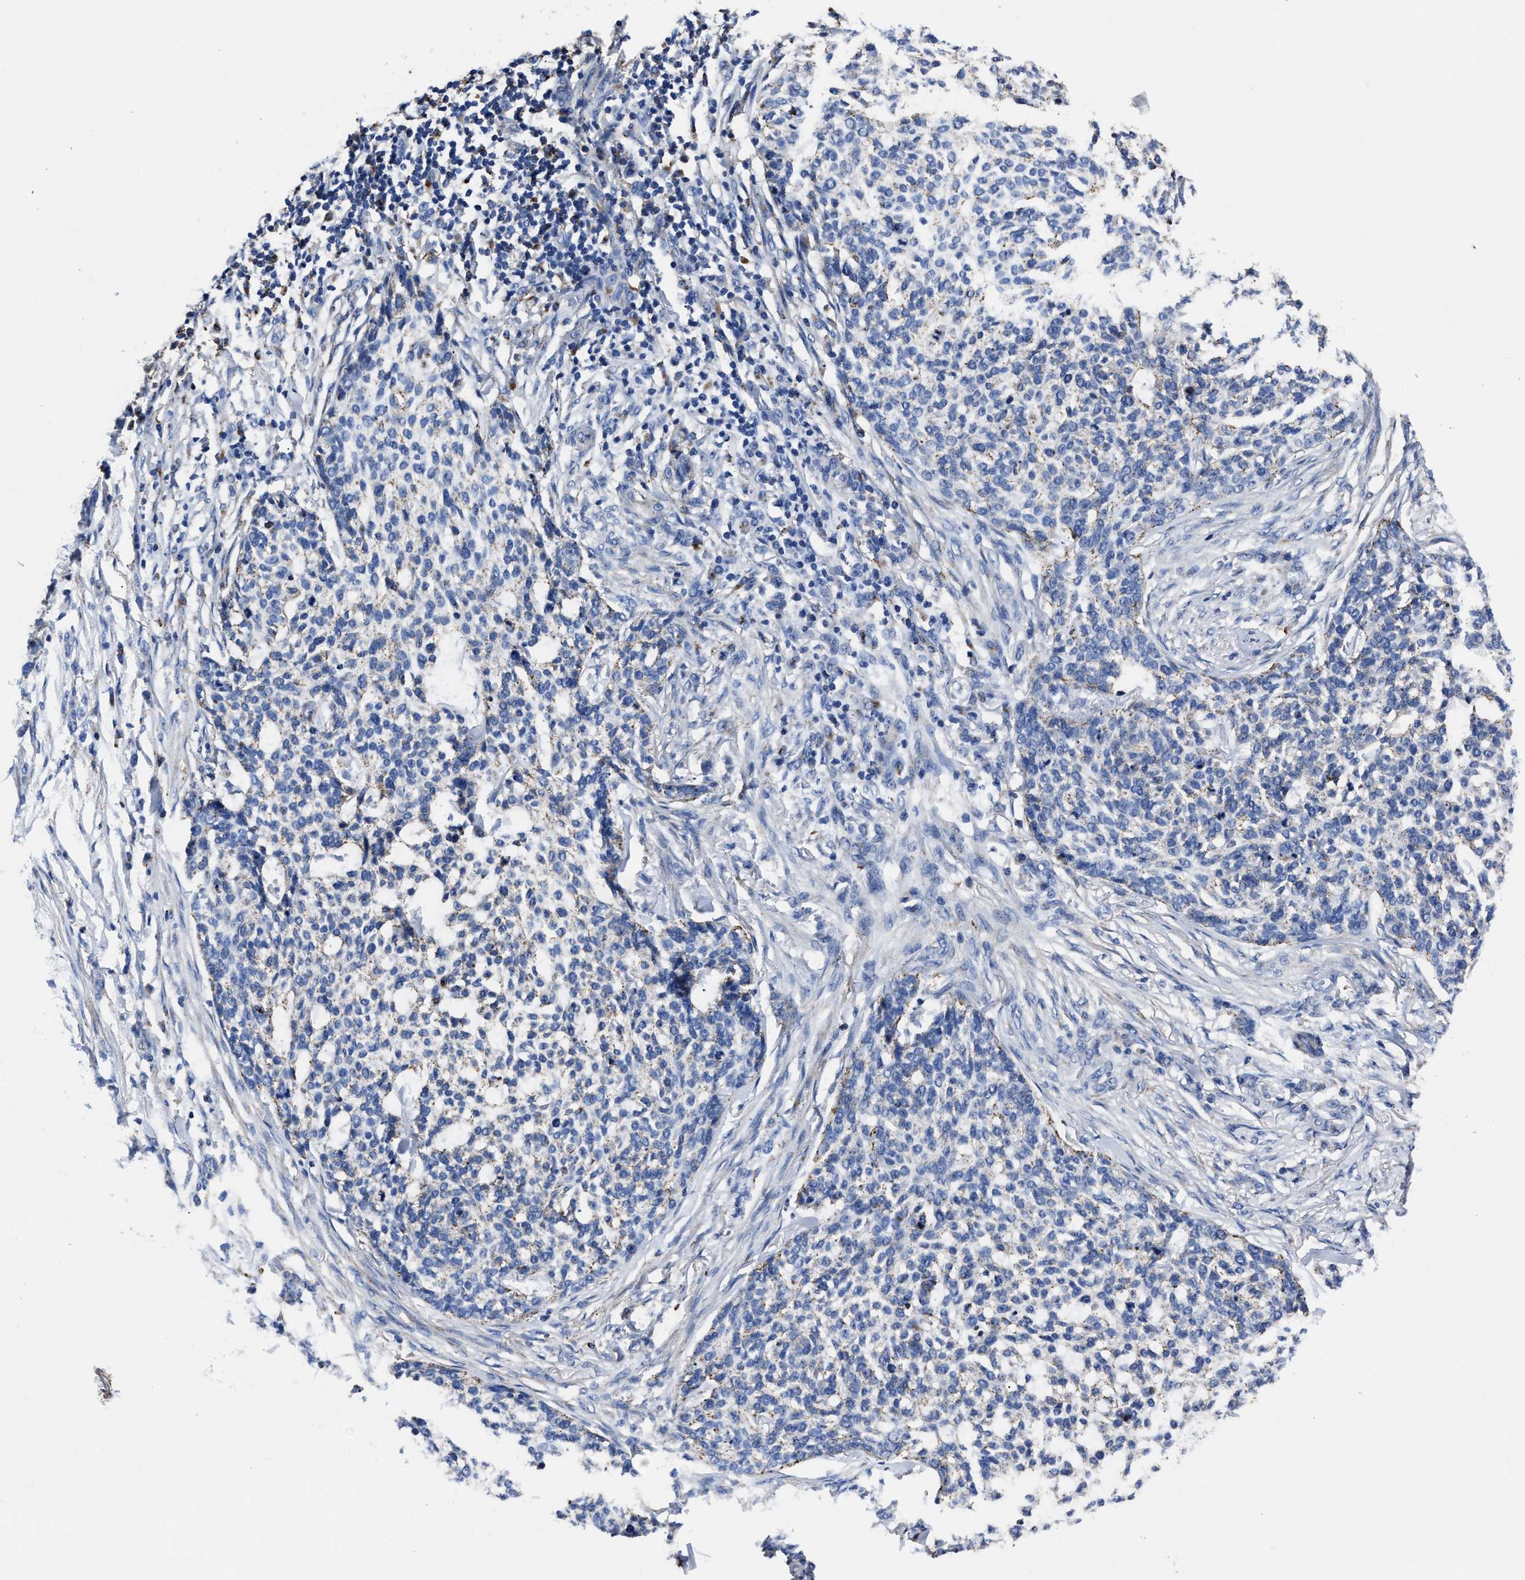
{"staining": {"intensity": "negative", "quantity": "none", "location": "none"}, "tissue": "skin cancer", "cell_type": "Tumor cells", "image_type": "cancer", "snomed": [{"axis": "morphology", "description": "Basal cell carcinoma"}, {"axis": "topography", "description": "Skin"}], "caption": "This is a micrograph of immunohistochemistry (IHC) staining of skin basal cell carcinoma, which shows no expression in tumor cells.", "gene": "LAMTOR4", "patient": {"sex": "female", "age": 64}}